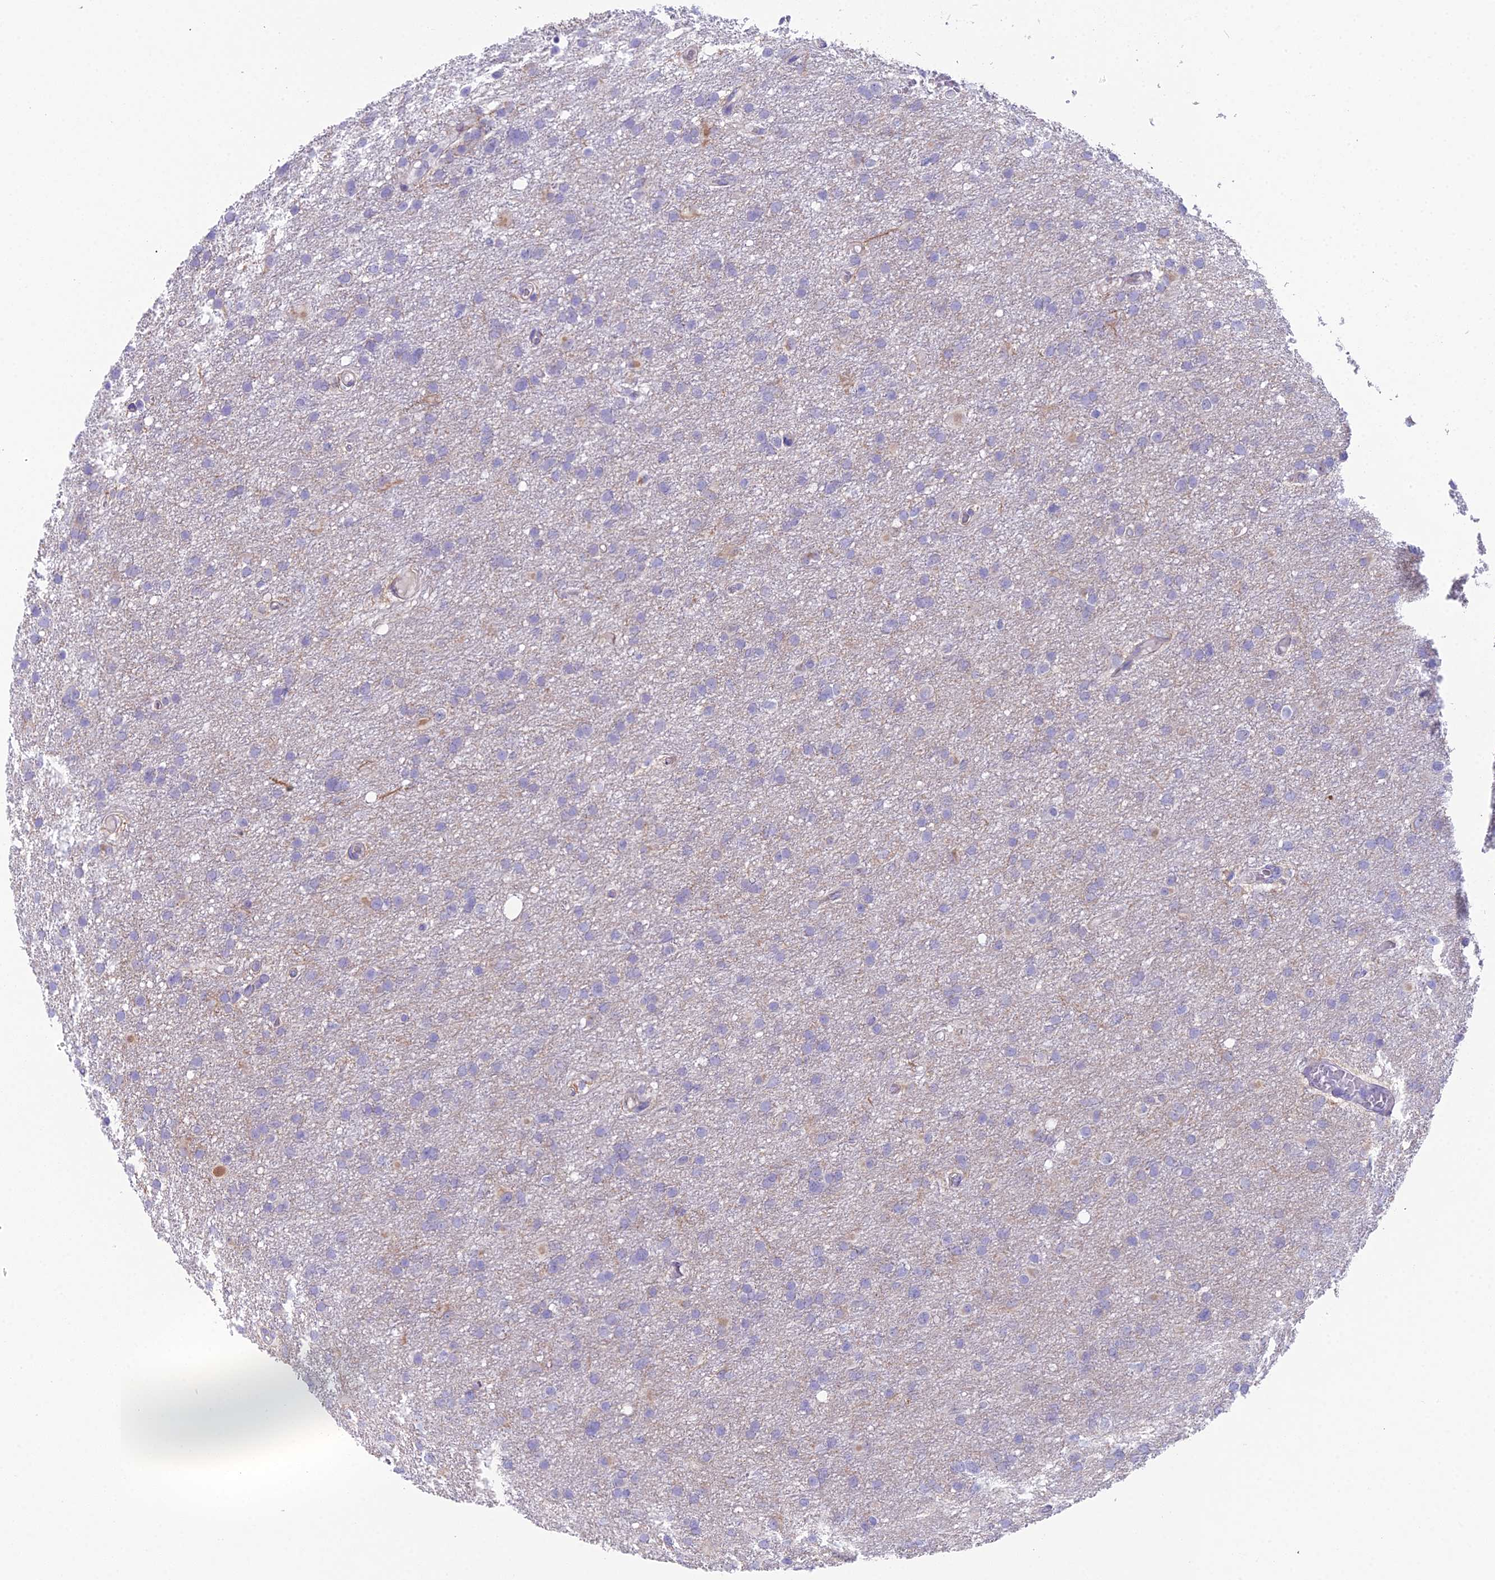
{"staining": {"intensity": "negative", "quantity": "none", "location": "none"}, "tissue": "glioma", "cell_type": "Tumor cells", "image_type": "cancer", "snomed": [{"axis": "morphology", "description": "Glioma, malignant, High grade"}, {"axis": "topography", "description": "Cerebral cortex"}], "caption": "Glioma stained for a protein using IHC demonstrates no positivity tumor cells.", "gene": "CC2D2A", "patient": {"sex": "female", "age": 36}}